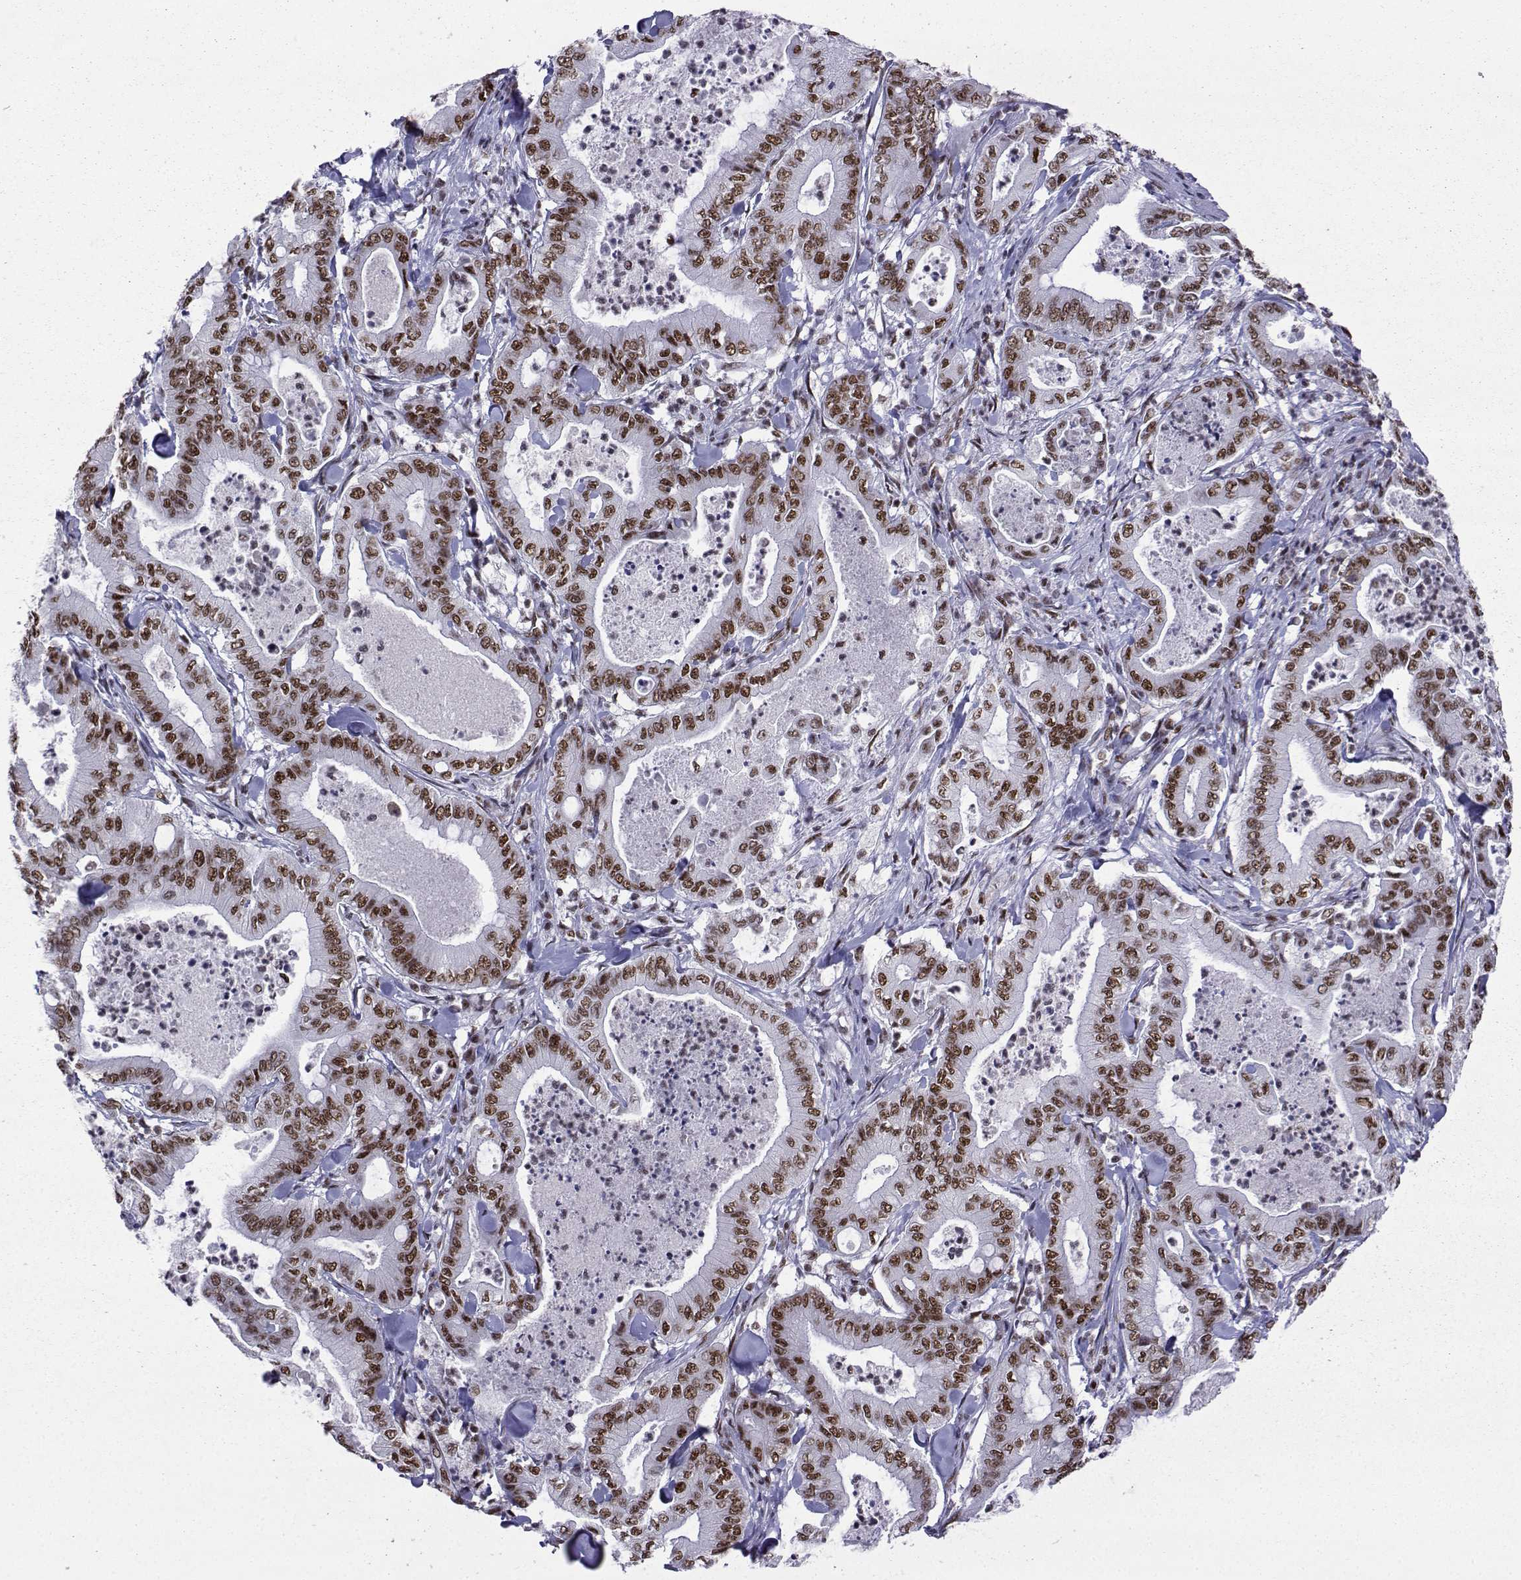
{"staining": {"intensity": "moderate", "quantity": ">75%", "location": "nuclear"}, "tissue": "pancreatic cancer", "cell_type": "Tumor cells", "image_type": "cancer", "snomed": [{"axis": "morphology", "description": "Adenocarcinoma, NOS"}, {"axis": "topography", "description": "Pancreas"}], "caption": "About >75% of tumor cells in human adenocarcinoma (pancreatic) display moderate nuclear protein positivity as visualized by brown immunohistochemical staining.", "gene": "SNRPB2", "patient": {"sex": "male", "age": 71}}